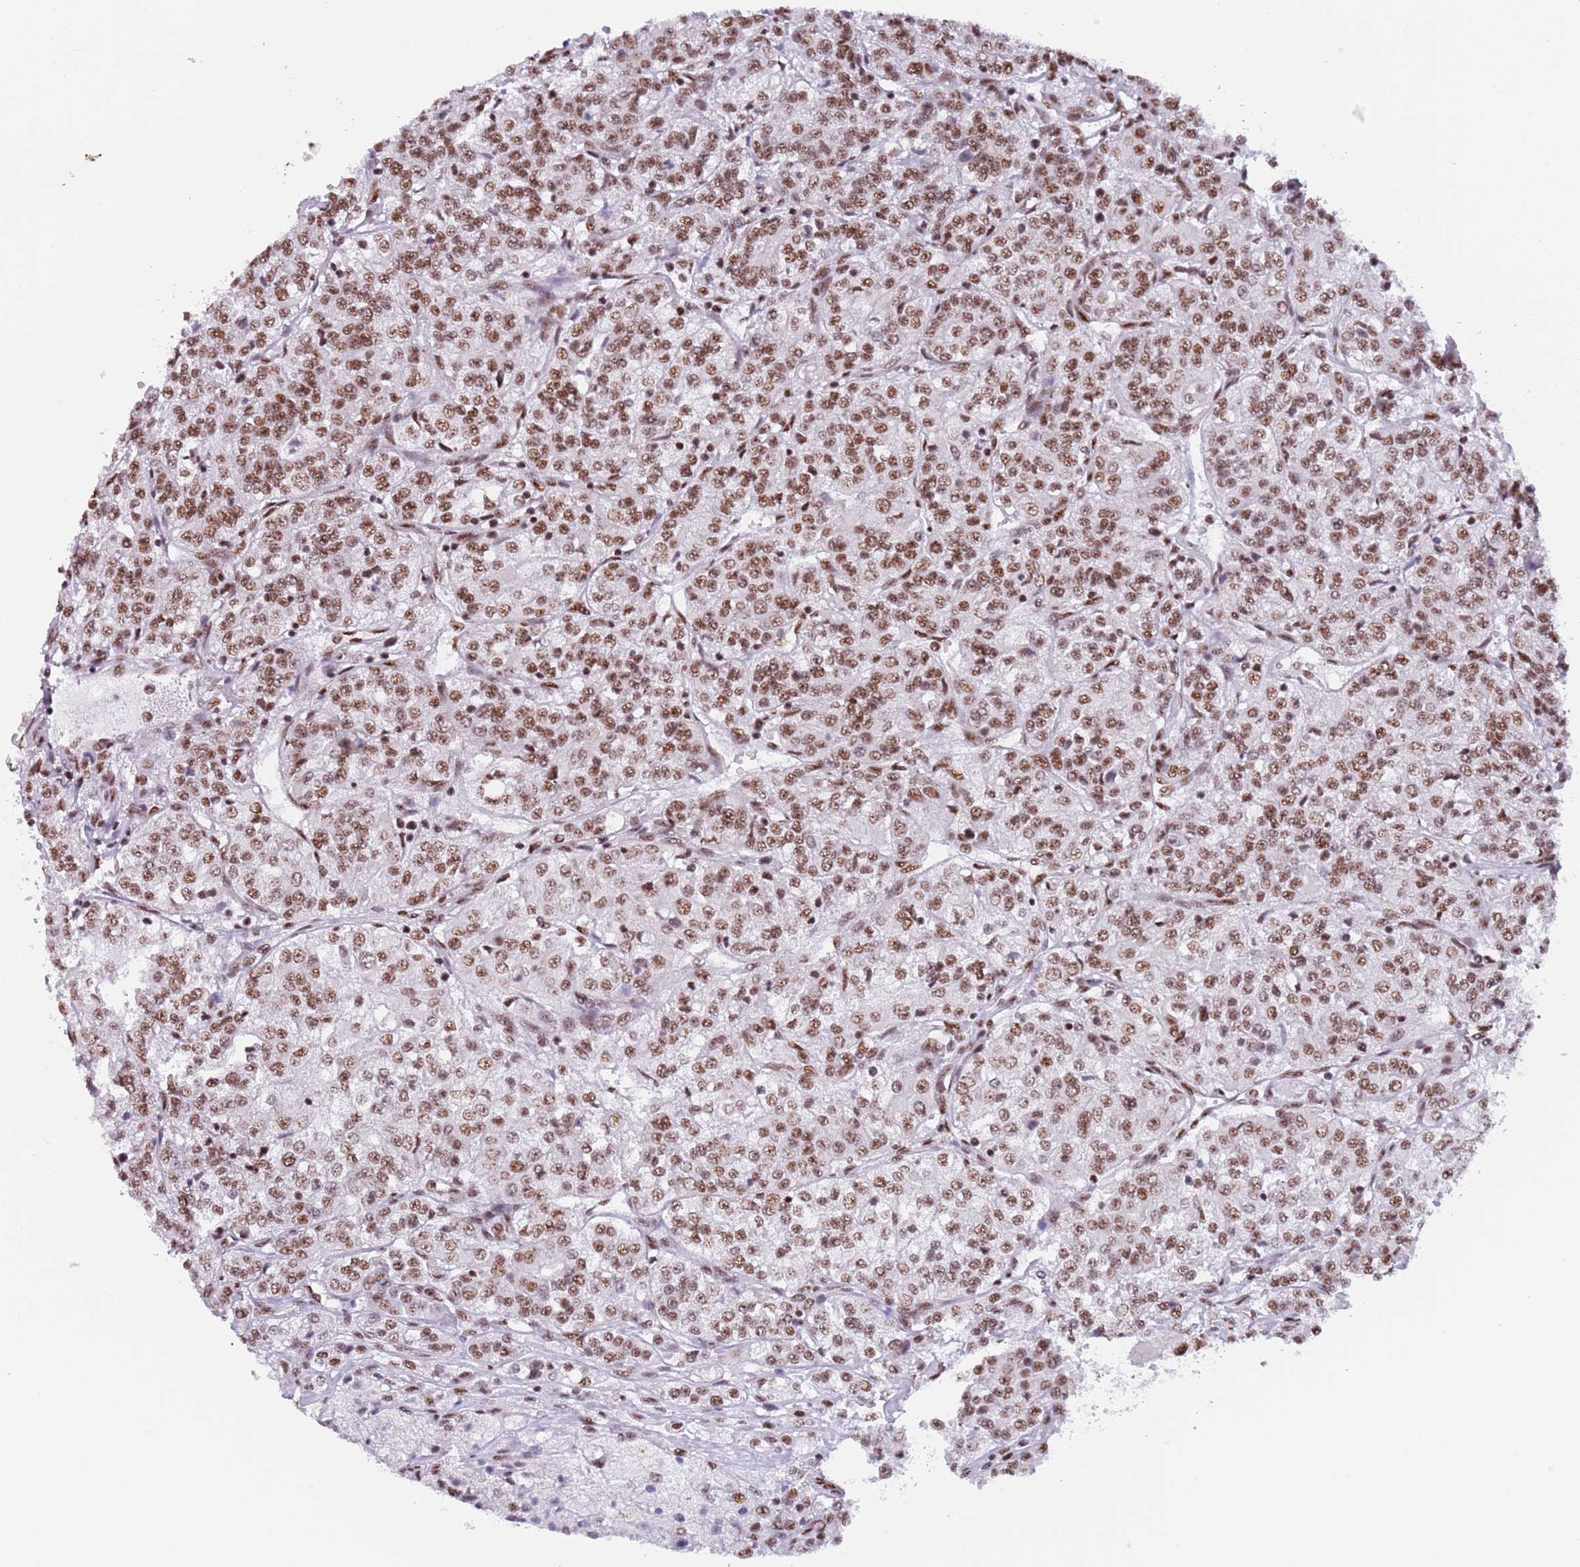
{"staining": {"intensity": "moderate", "quantity": ">75%", "location": "nuclear"}, "tissue": "renal cancer", "cell_type": "Tumor cells", "image_type": "cancer", "snomed": [{"axis": "morphology", "description": "Adenocarcinoma, NOS"}, {"axis": "topography", "description": "Kidney"}], "caption": "This histopathology image reveals IHC staining of adenocarcinoma (renal), with medium moderate nuclear positivity in about >75% of tumor cells.", "gene": "SF3A2", "patient": {"sex": "female", "age": 63}}